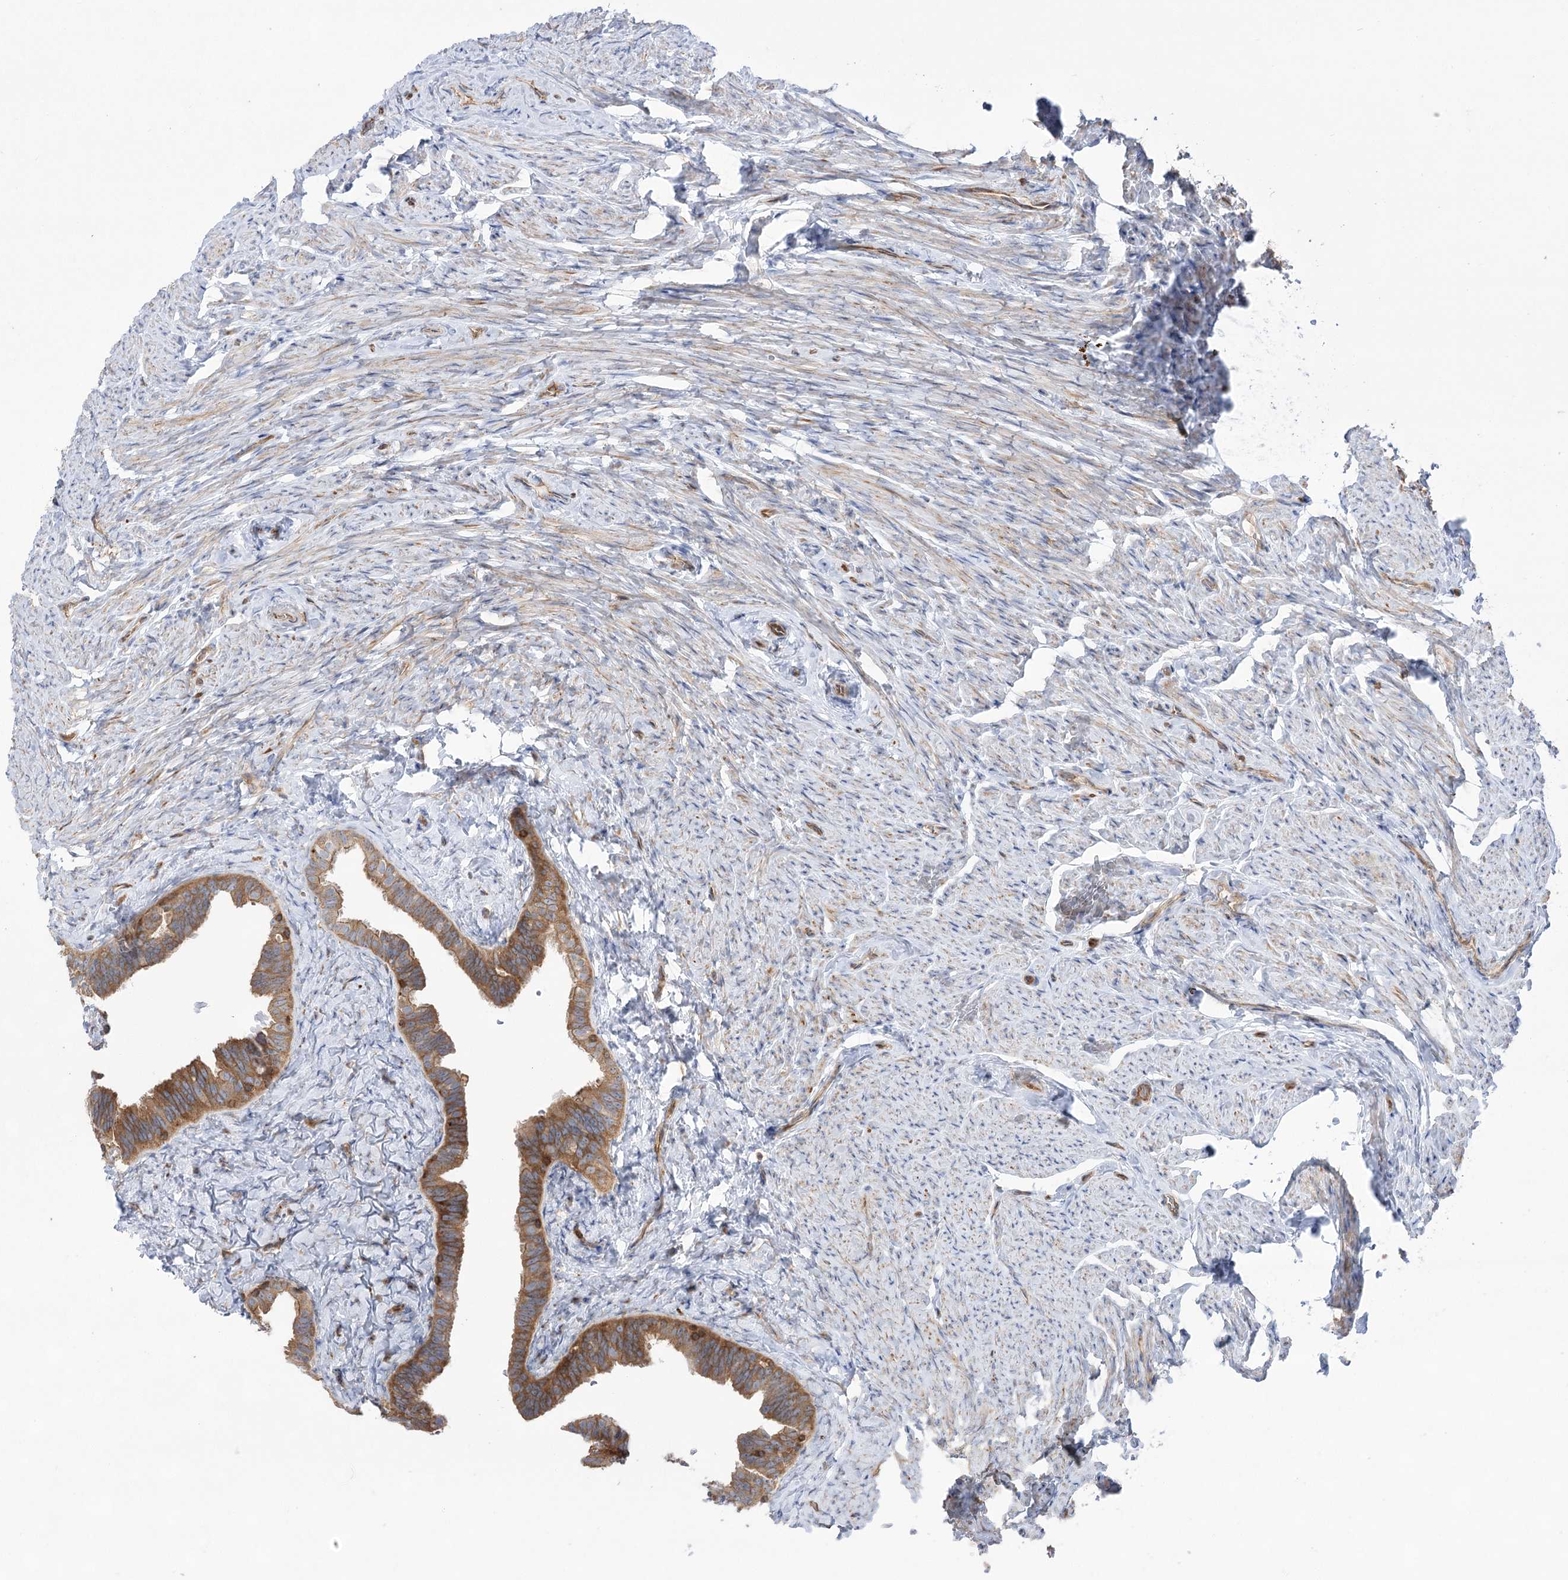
{"staining": {"intensity": "moderate", "quantity": ">75%", "location": "cytoplasmic/membranous"}, "tissue": "fallopian tube", "cell_type": "Glandular cells", "image_type": "normal", "snomed": [{"axis": "morphology", "description": "Normal tissue, NOS"}, {"axis": "topography", "description": "Fallopian tube"}], "caption": "Immunohistochemical staining of unremarkable human fallopian tube exhibits medium levels of moderate cytoplasmic/membranous staining in about >75% of glandular cells.", "gene": "VPS37B", "patient": {"sex": "female", "age": 39}}